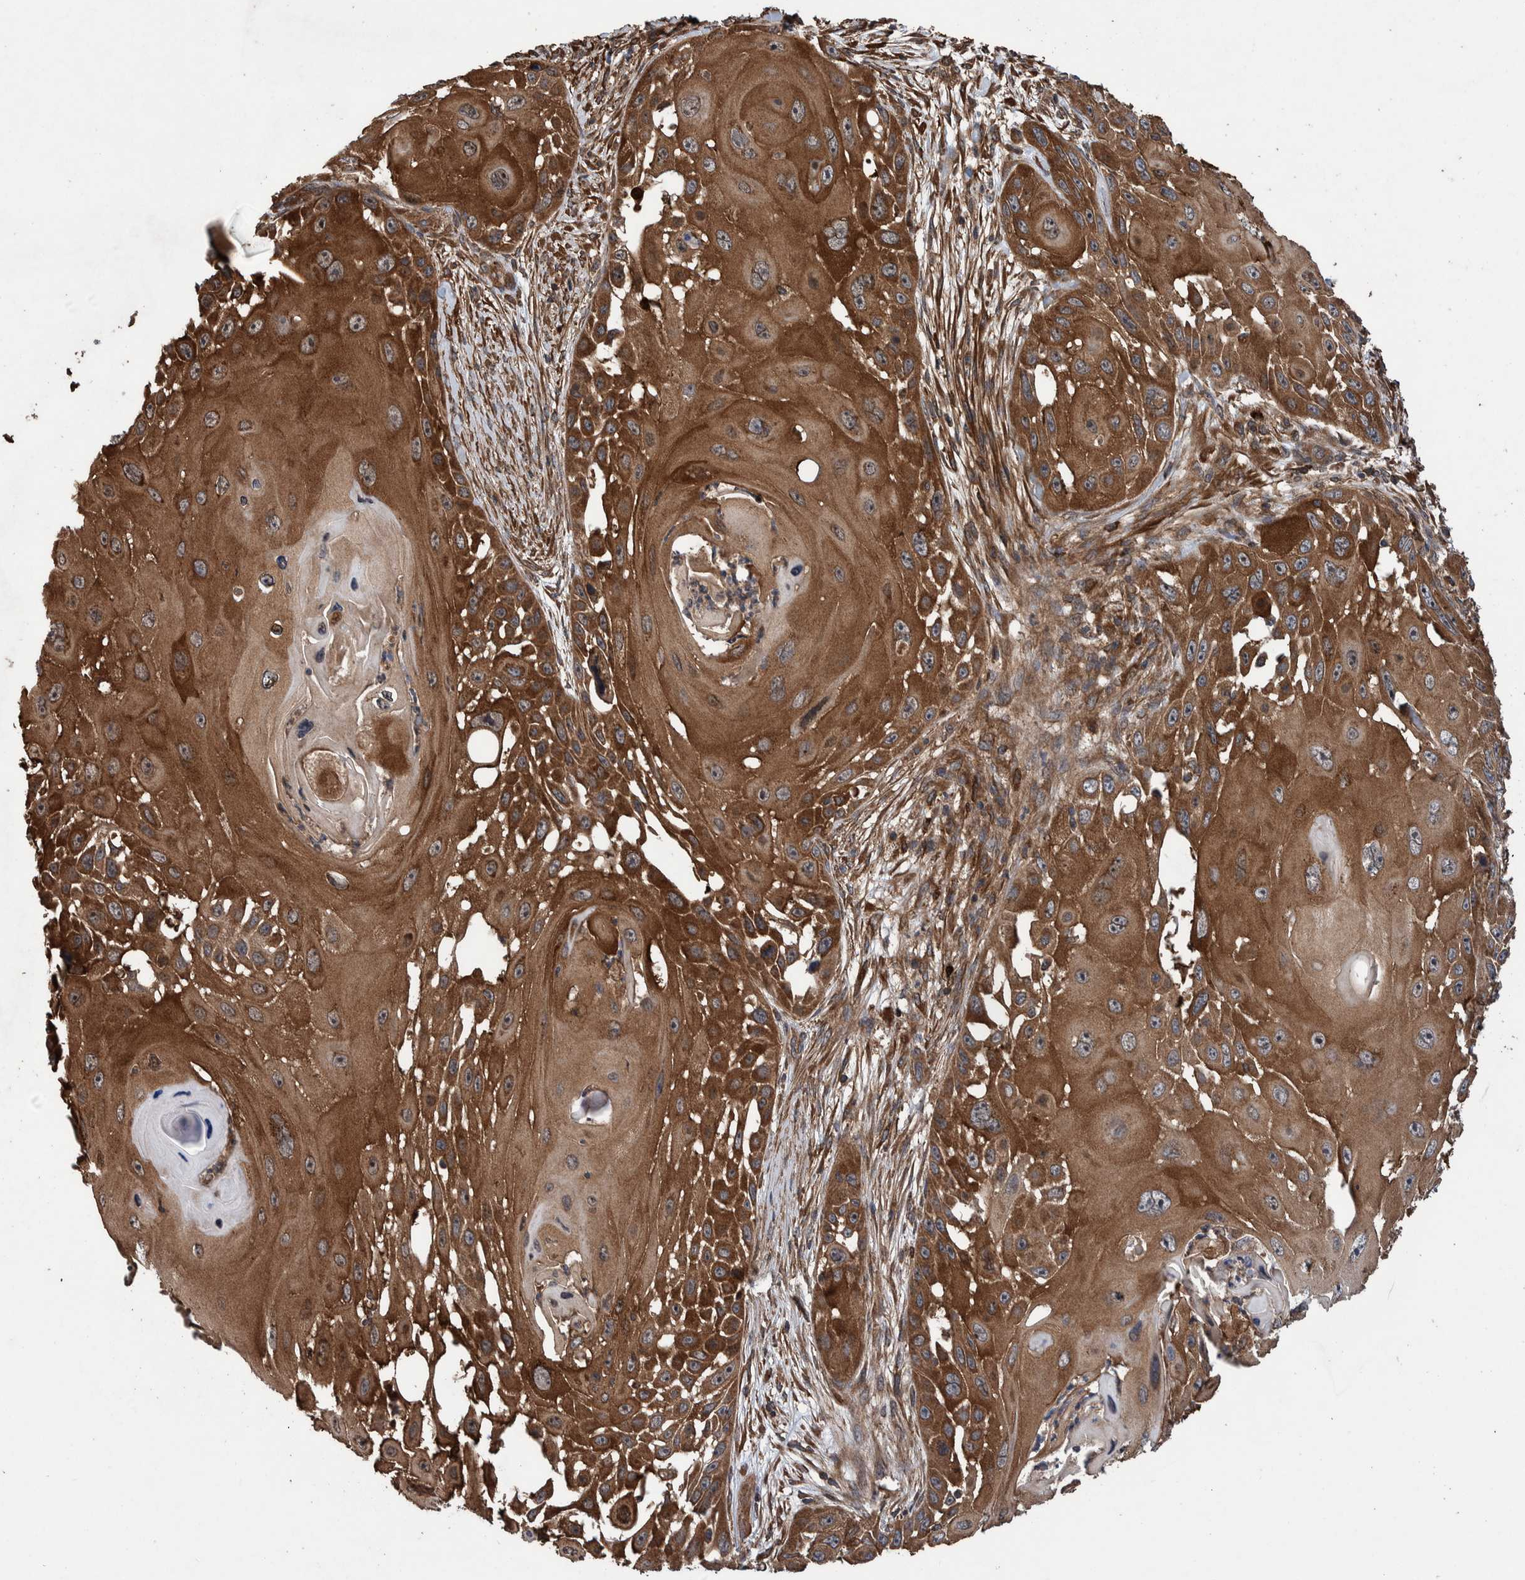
{"staining": {"intensity": "strong", "quantity": ">75%", "location": "cytoplasmic/membranous"}, "tissue": "skin cancer", "cell_type": "Tumor cells", "image_type": "cancer", "snomed": [{"axis": "morphology", "description": "Squamous cell carcinoma, NOS"}, {"axis": "topography", "description": "Skin"}], "caption": "The photomicrograph displays a brown stain indicating the presence of a protein in the cytoplasmic/membranous of tumor cells in skin squamous cell carcinoma.", "gene": "TRIM16", "patient": {"sex": "female", "age": 44}}